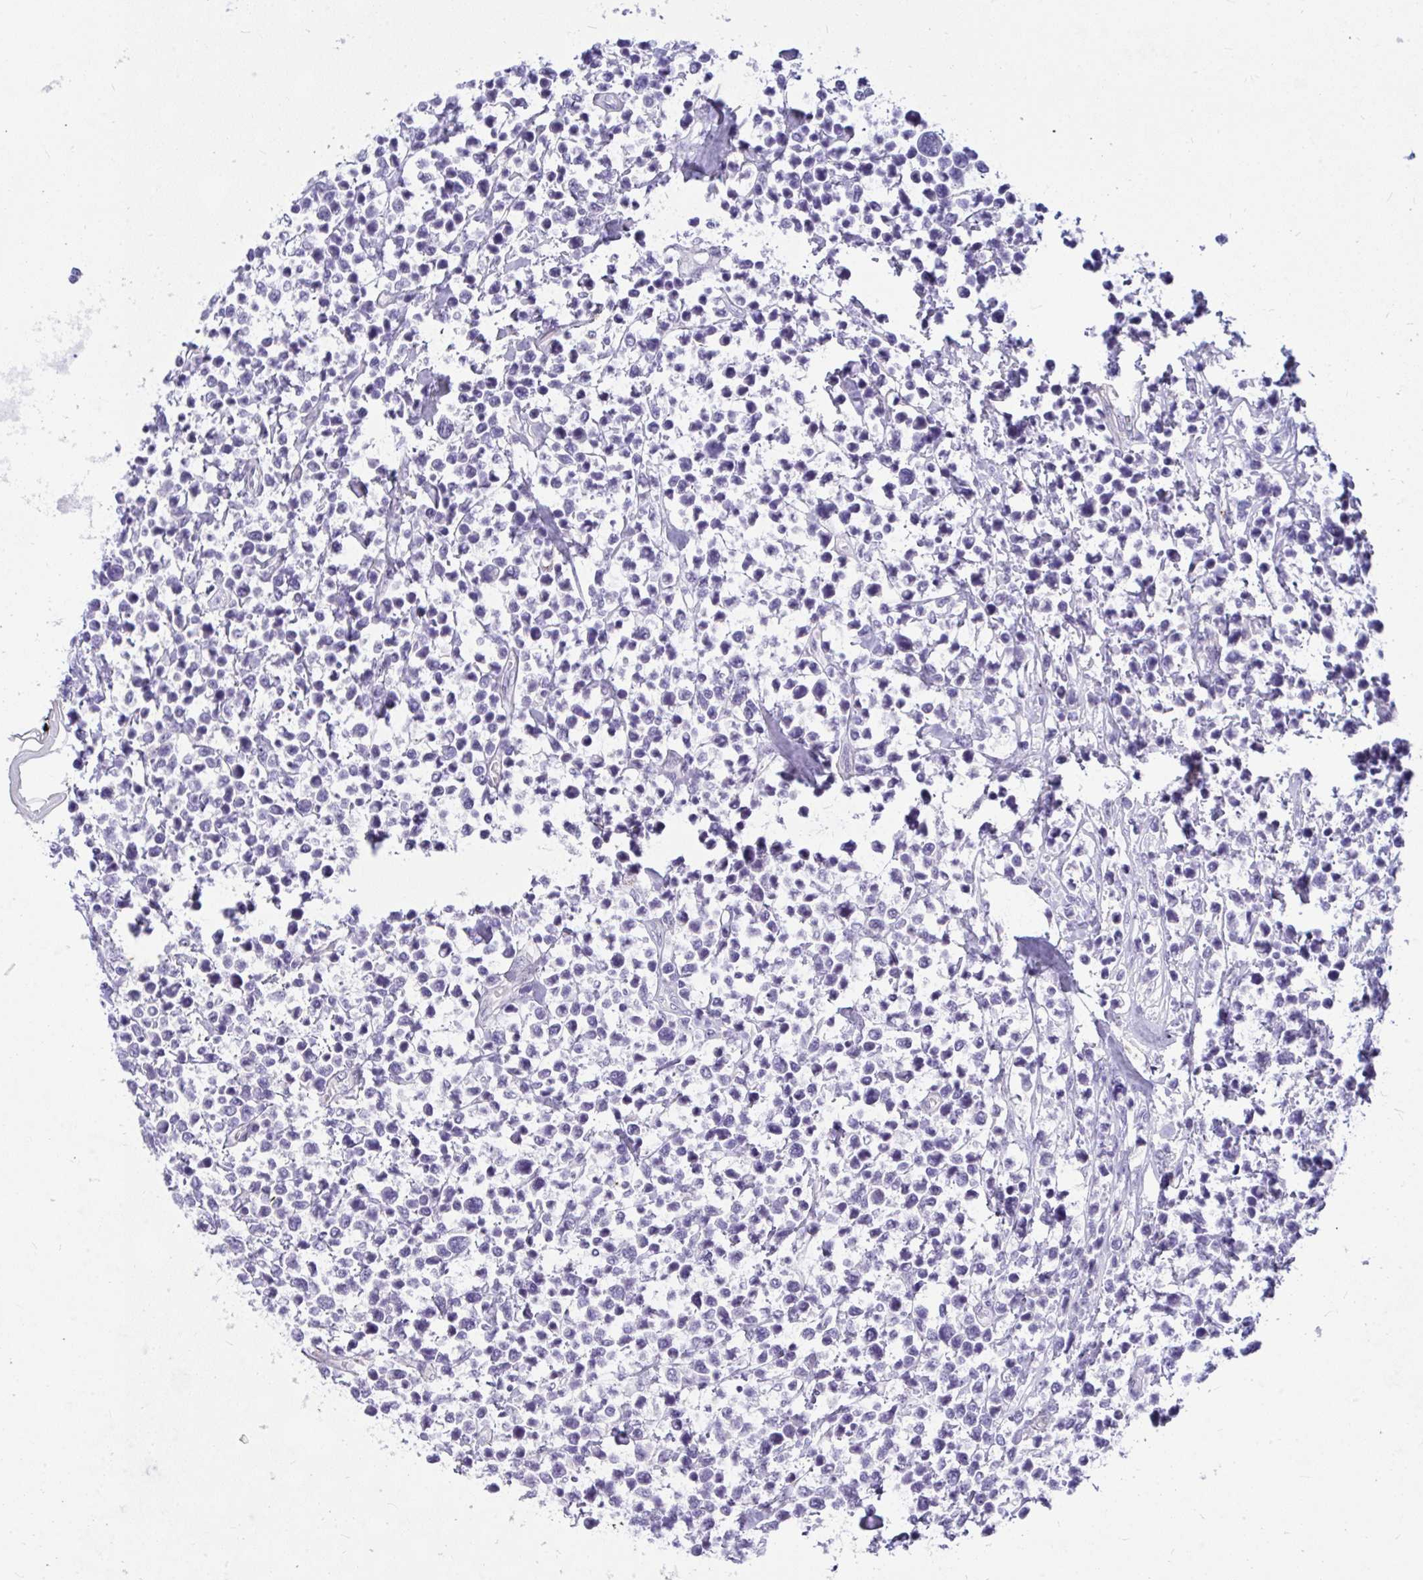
{"staining": {"intensity": "negative", "quantity": "none", "location": "none"}, "tissue": "lymphoma", "cell_type": "Tumor cells", "image_type": "cancer", "snomed": [{"axis": "morphology", "description": "Malignant lymphoma, non-Hodgkin's type, High grade"}, {"axis": "topography", "description": "Soft tissue"}], "caption": "This is a micrograph of IHC staining of high-grade malignant lymphoma, non-Hodgkin's type, which shows no expression in tumor cells.", "gene": "NFXL1", "patient": {"sex": "female", "age": 56}}